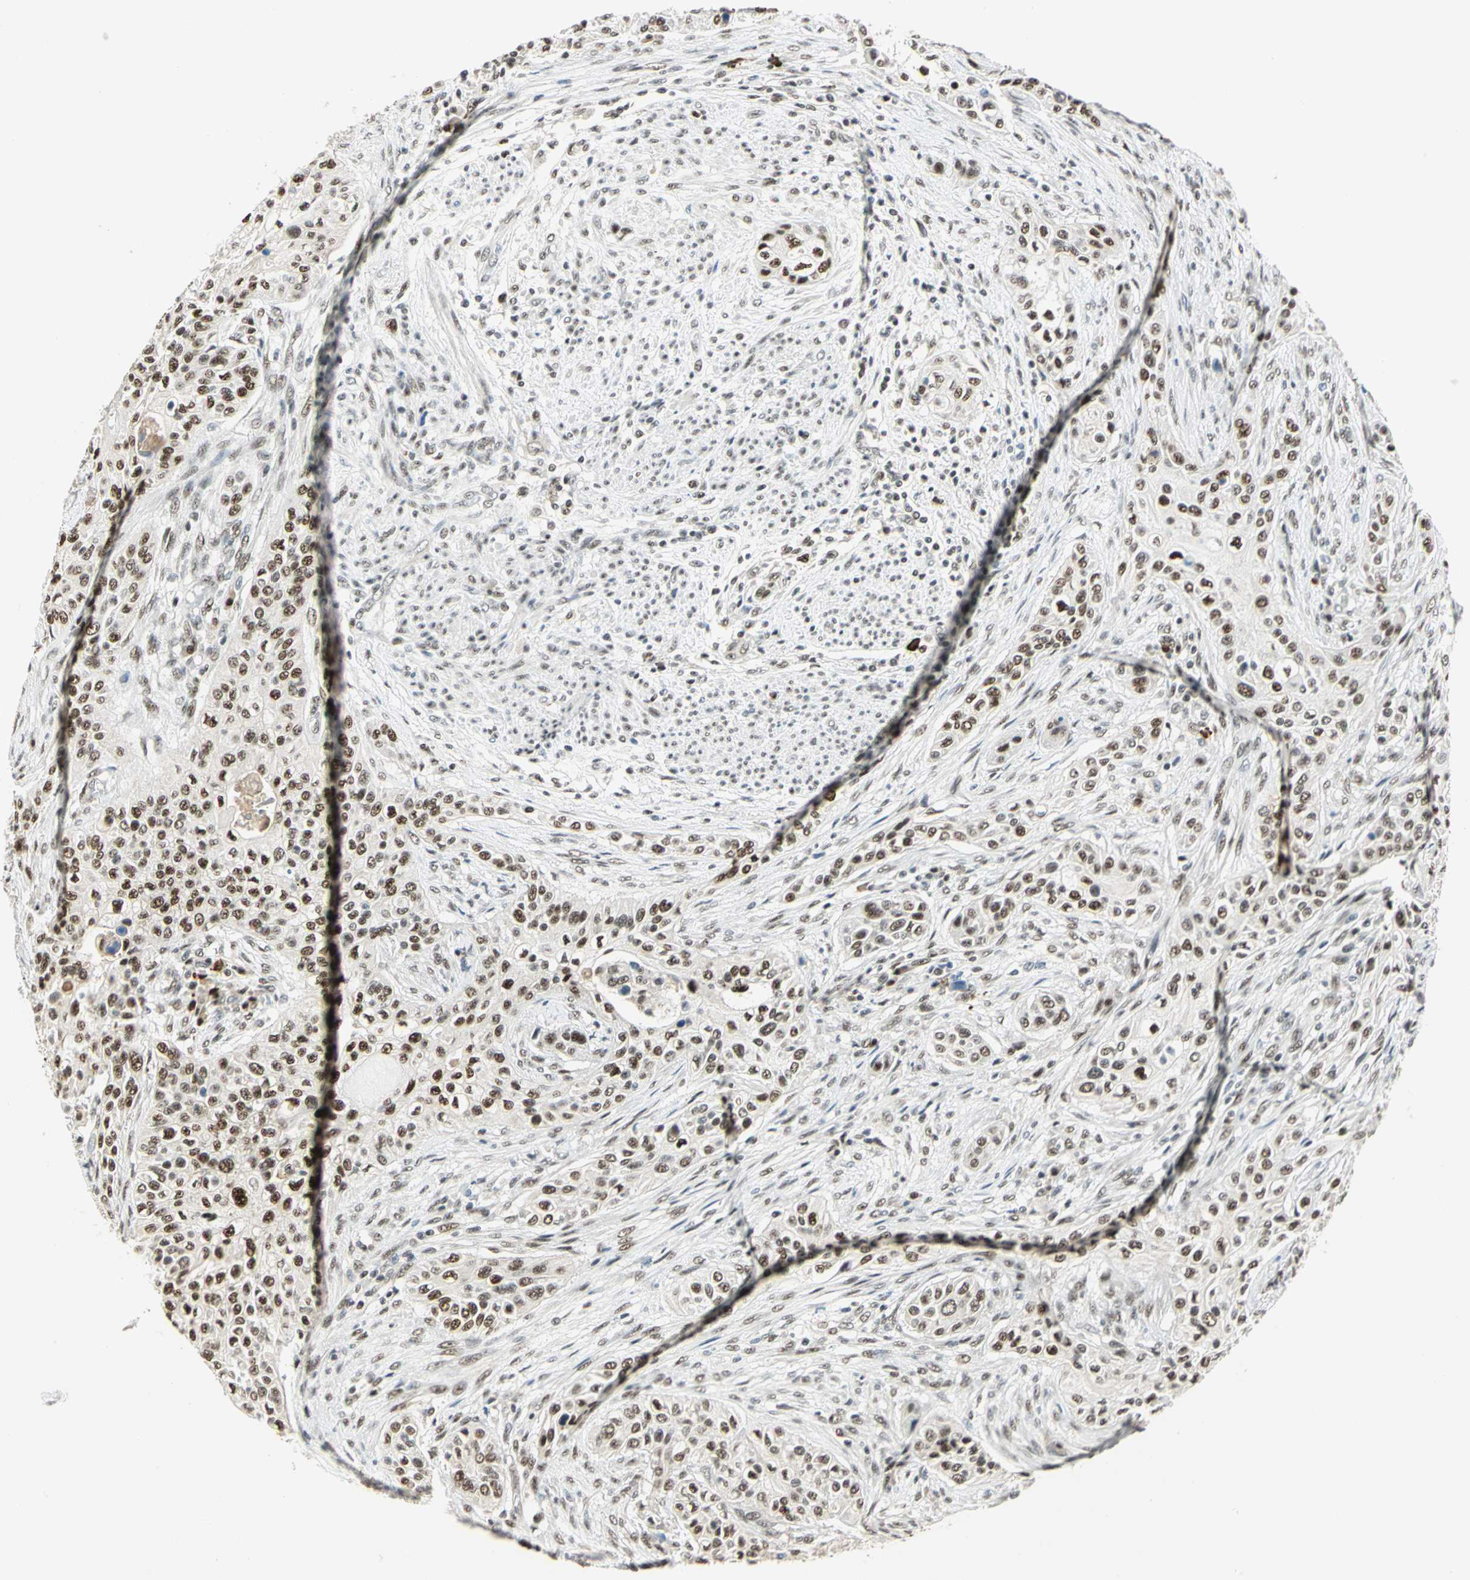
{"staining": {"intensity": "moderate", "quantity": ">75%", "location": "nuclear"}, "tissue": "urothelial cancer", "cell_type": "Tumor cells", "image_type": "cancer", "snomed": [{"axis": "morphology", "description": "Urothelial carcinoma, High grade"}, {"axis": "topography", "description": "Urinary bladder"}], "caption": "Moderate nuclear protein staining is seen in approximately >75% of tumor cells in urothelial carcinoma (high-grade).", "gene": "CCNT1", "patient": {"sex": "male", "age": 74}}